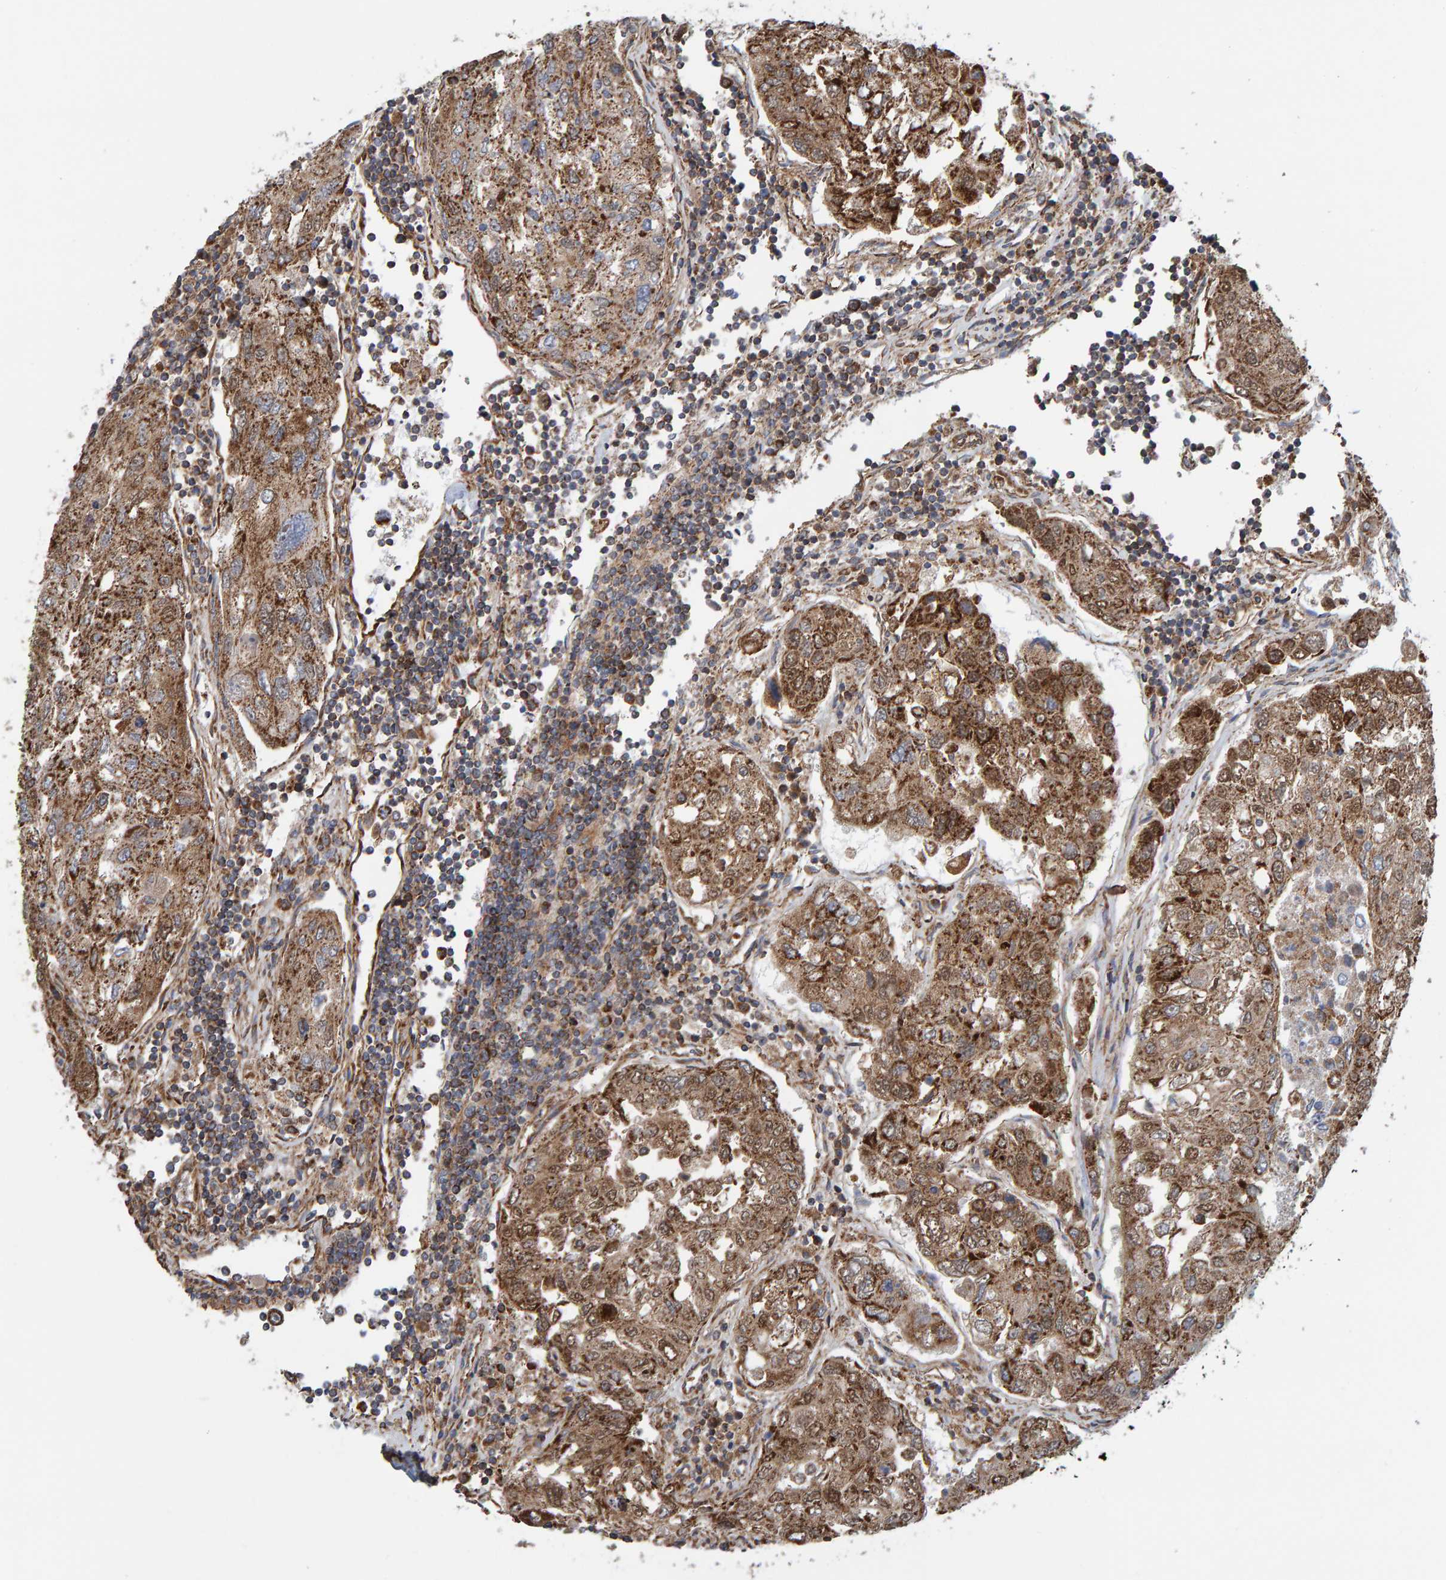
{"staining": {"intensity": "strong", "quantity": ">75%", "location": "cytoplasmic/membranous"}, "tissue": "urothelial cancer", "cell_type": "Tumor cells", "image_type": "cancer", "snomed": [{"axis": "morphology", "description": "Urothelial carcinoma, High grade"}, {"axis": "topography", "description": "Lymph node"}, {"axis": "topography", "description": "Urinary bladder"}], "caption": "Tumor cells display high levels of strong cytoplasmic/membranous staining in approximately >75% of cells in human urothelial cancer. The staining is performed using DAB (3,3'-diaminobenzidine) brown chromogen to label protein expression. The nuclei are counter-stained blue using hematoxylin.", "gene": "MRPL45", "patient": {"sex": "male", "age": 51}}